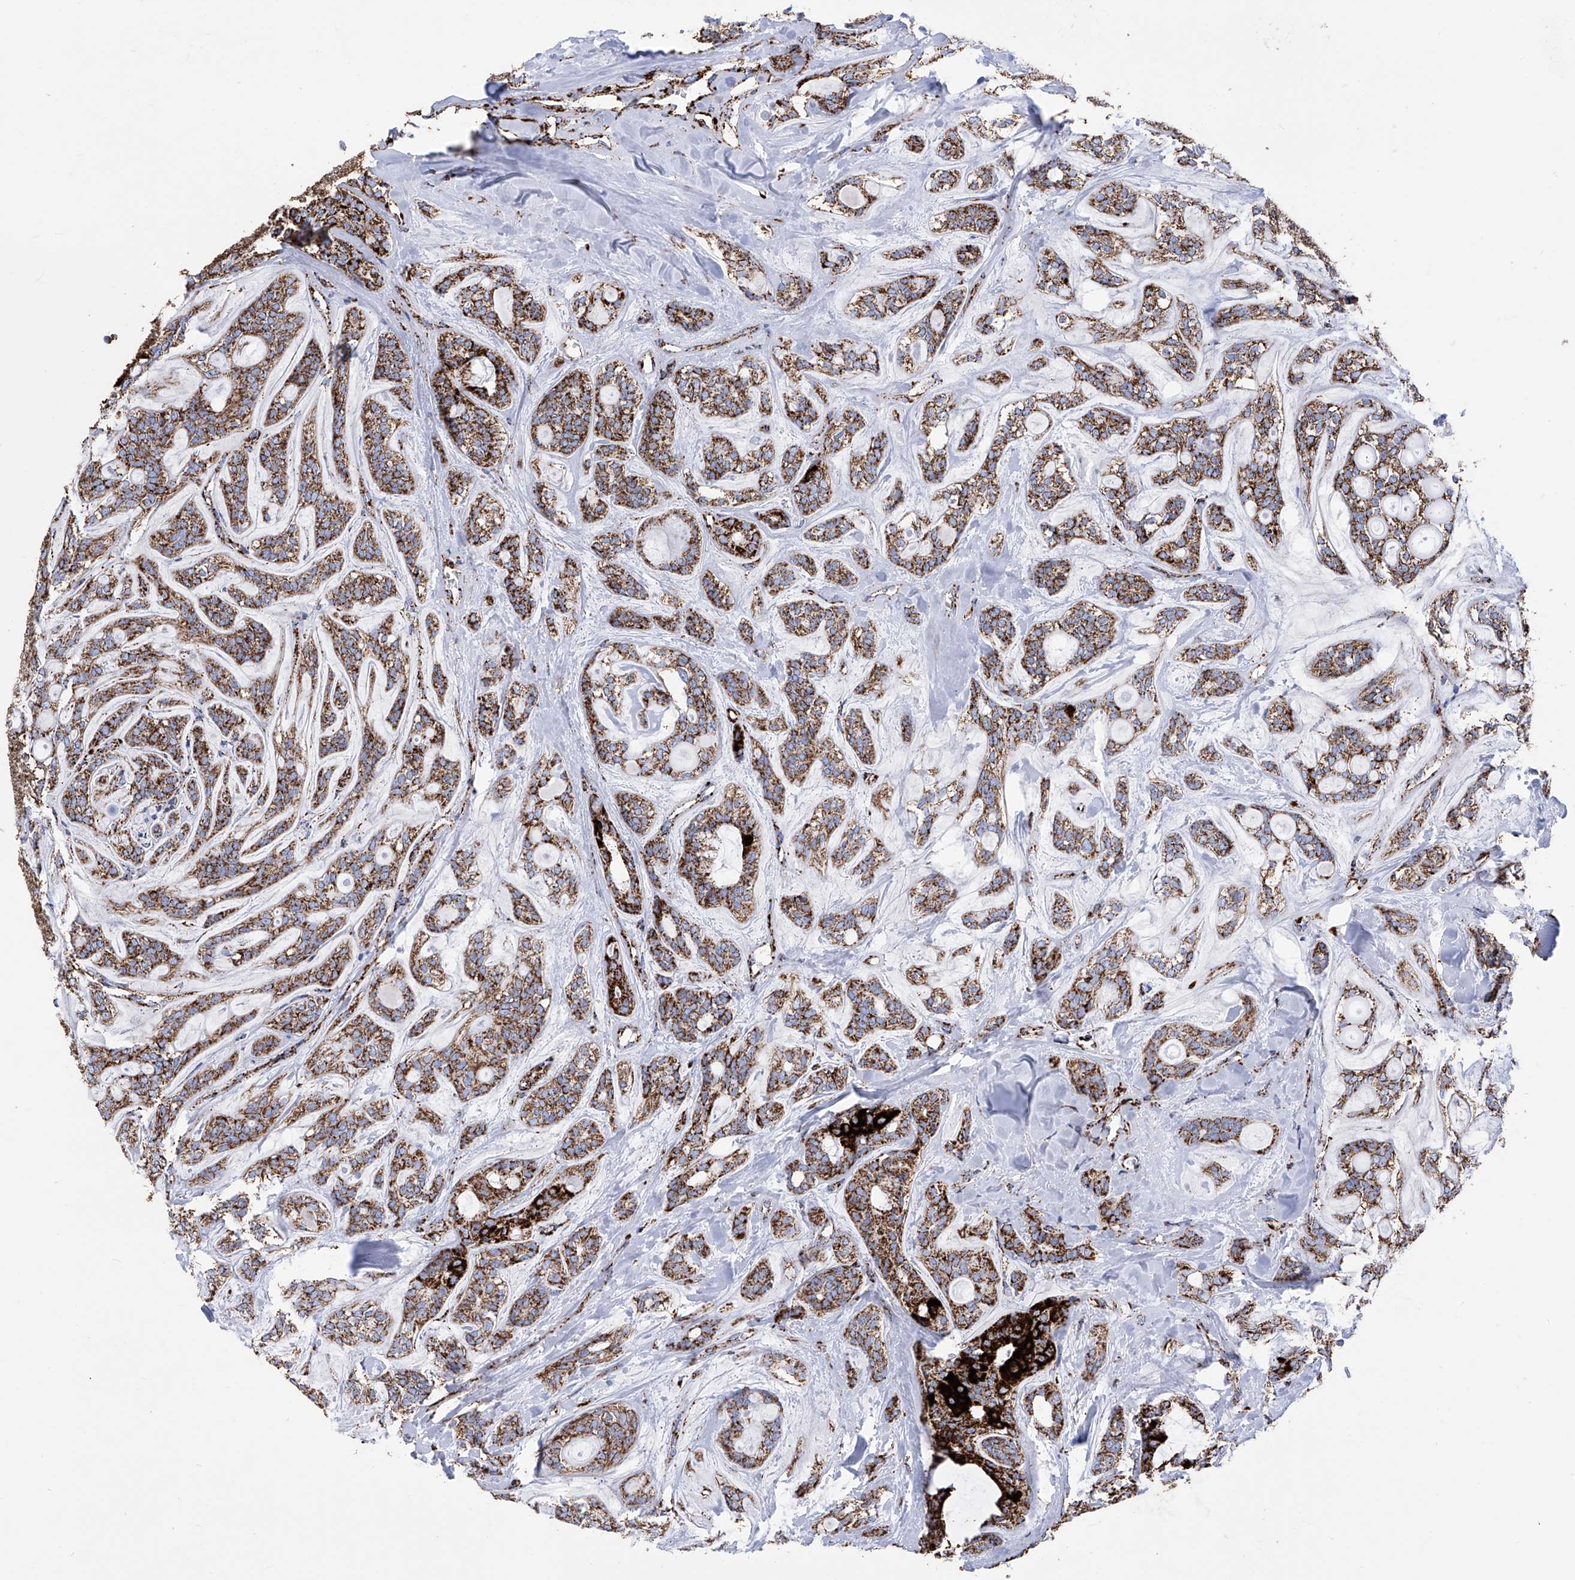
{"staining": {"intensity": "moderate", "quantity": ">75%", "location": "cytoplasmic/membranous"}, "tissue": "head and neck cancer", "cell_type": "Tumor cells", "image_type": "cancer", "snomed": [{"axis": "morphology", "description": "Adenocarcinoma, NOS"}, {"axis": "topography", "description": "Head-Neck"}], "caption": "This is a micrograph of IHC staining of adenocarcinoma (head and neck), which shows moderate expression in the cytoplasmic/membranous of tumor cells.", "gene": "ATP5PF", "patient": {"sex": "male", "age": 66}}